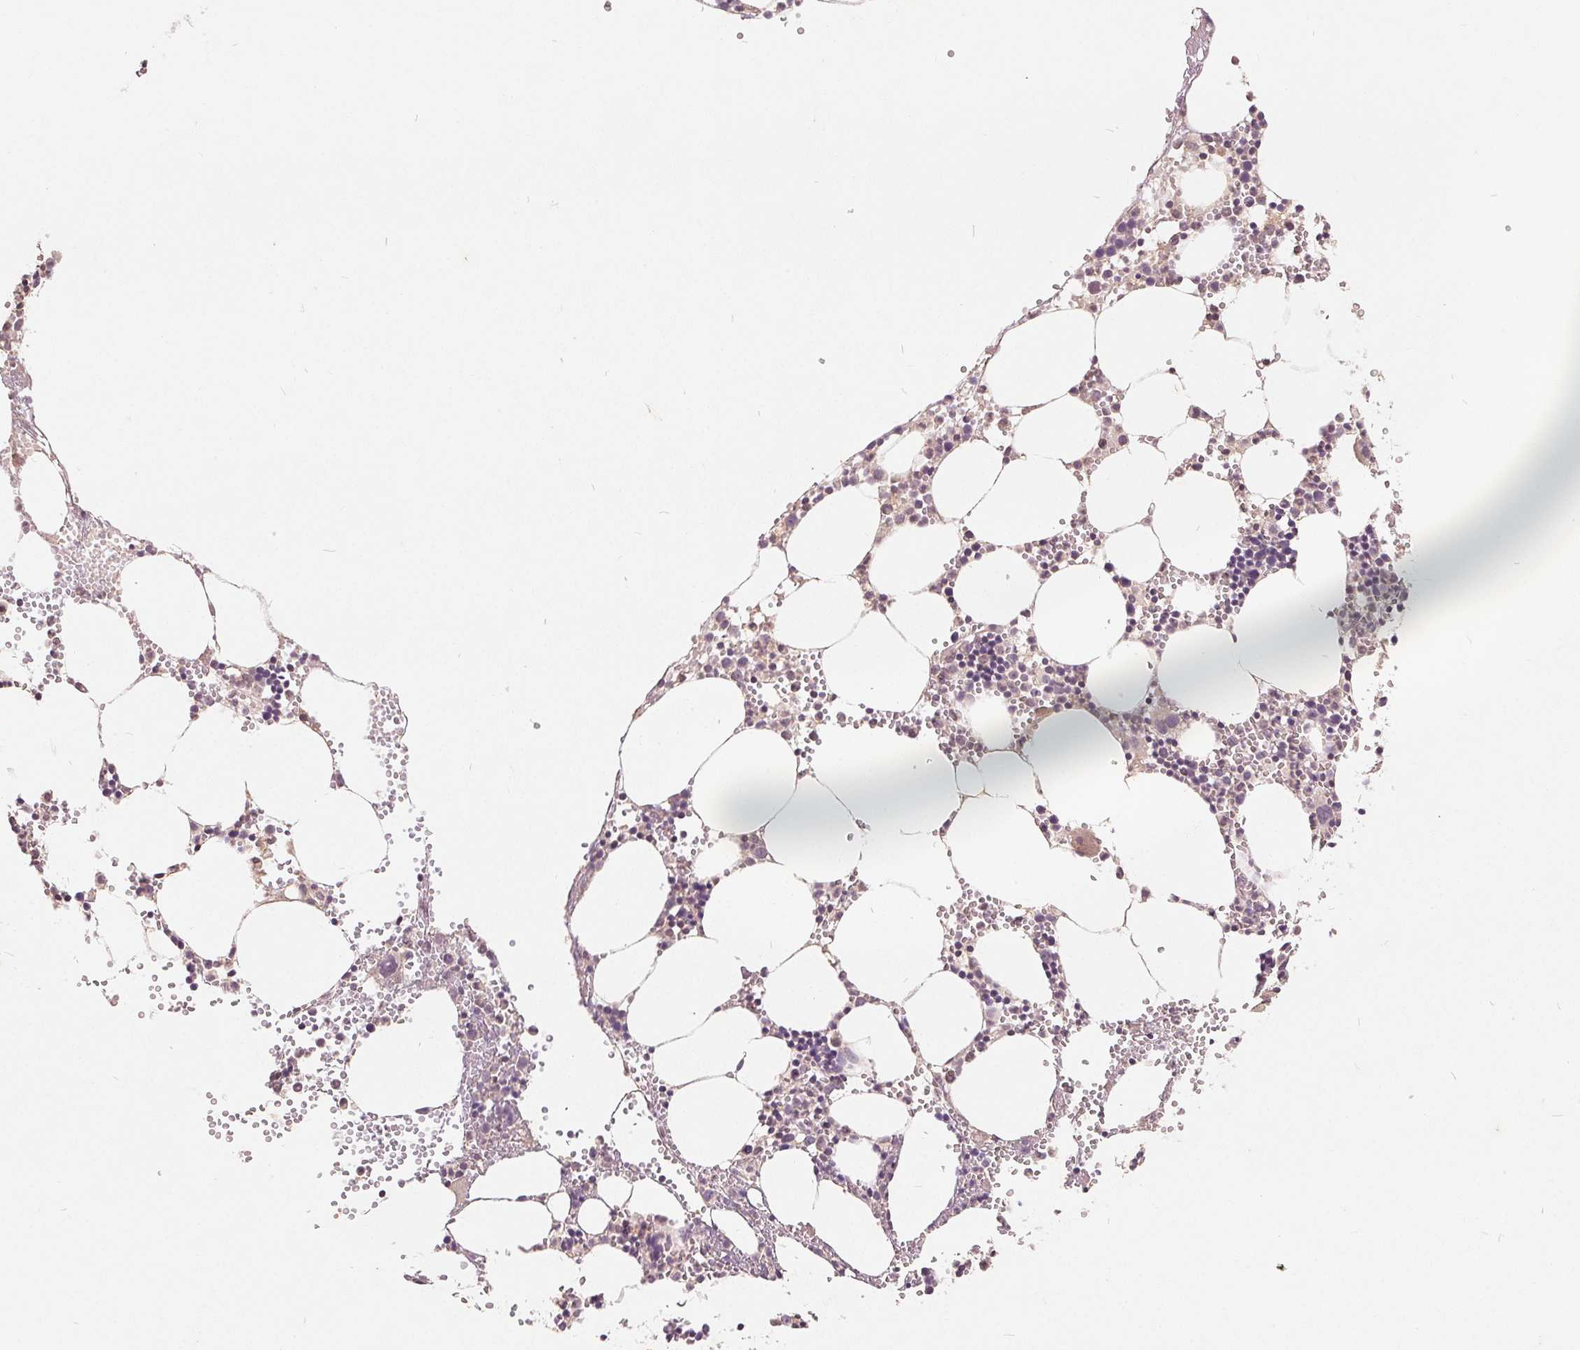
{"staining": {"intensity": "weak", "quantity": "<25%", "location": "cytoplasmic/membranous"}, "tissue": "bone marrow", "cell_type": "Hematopoietic cells", "image_type": "normal", "snomed": [{"axis": "morphology", "description": "Normal tissue, NOS"}, {"axis": "topography", "description": "Bone marrow"}], "caption": "Immunohistochemistry histopathology image of unremarkable bone marrow: bone marrow stained with DAB exhibits no significant protein staining in hematopoietic cells.", "gene": "CDIPT", "patient": {"sex": "male", "age": 89}}